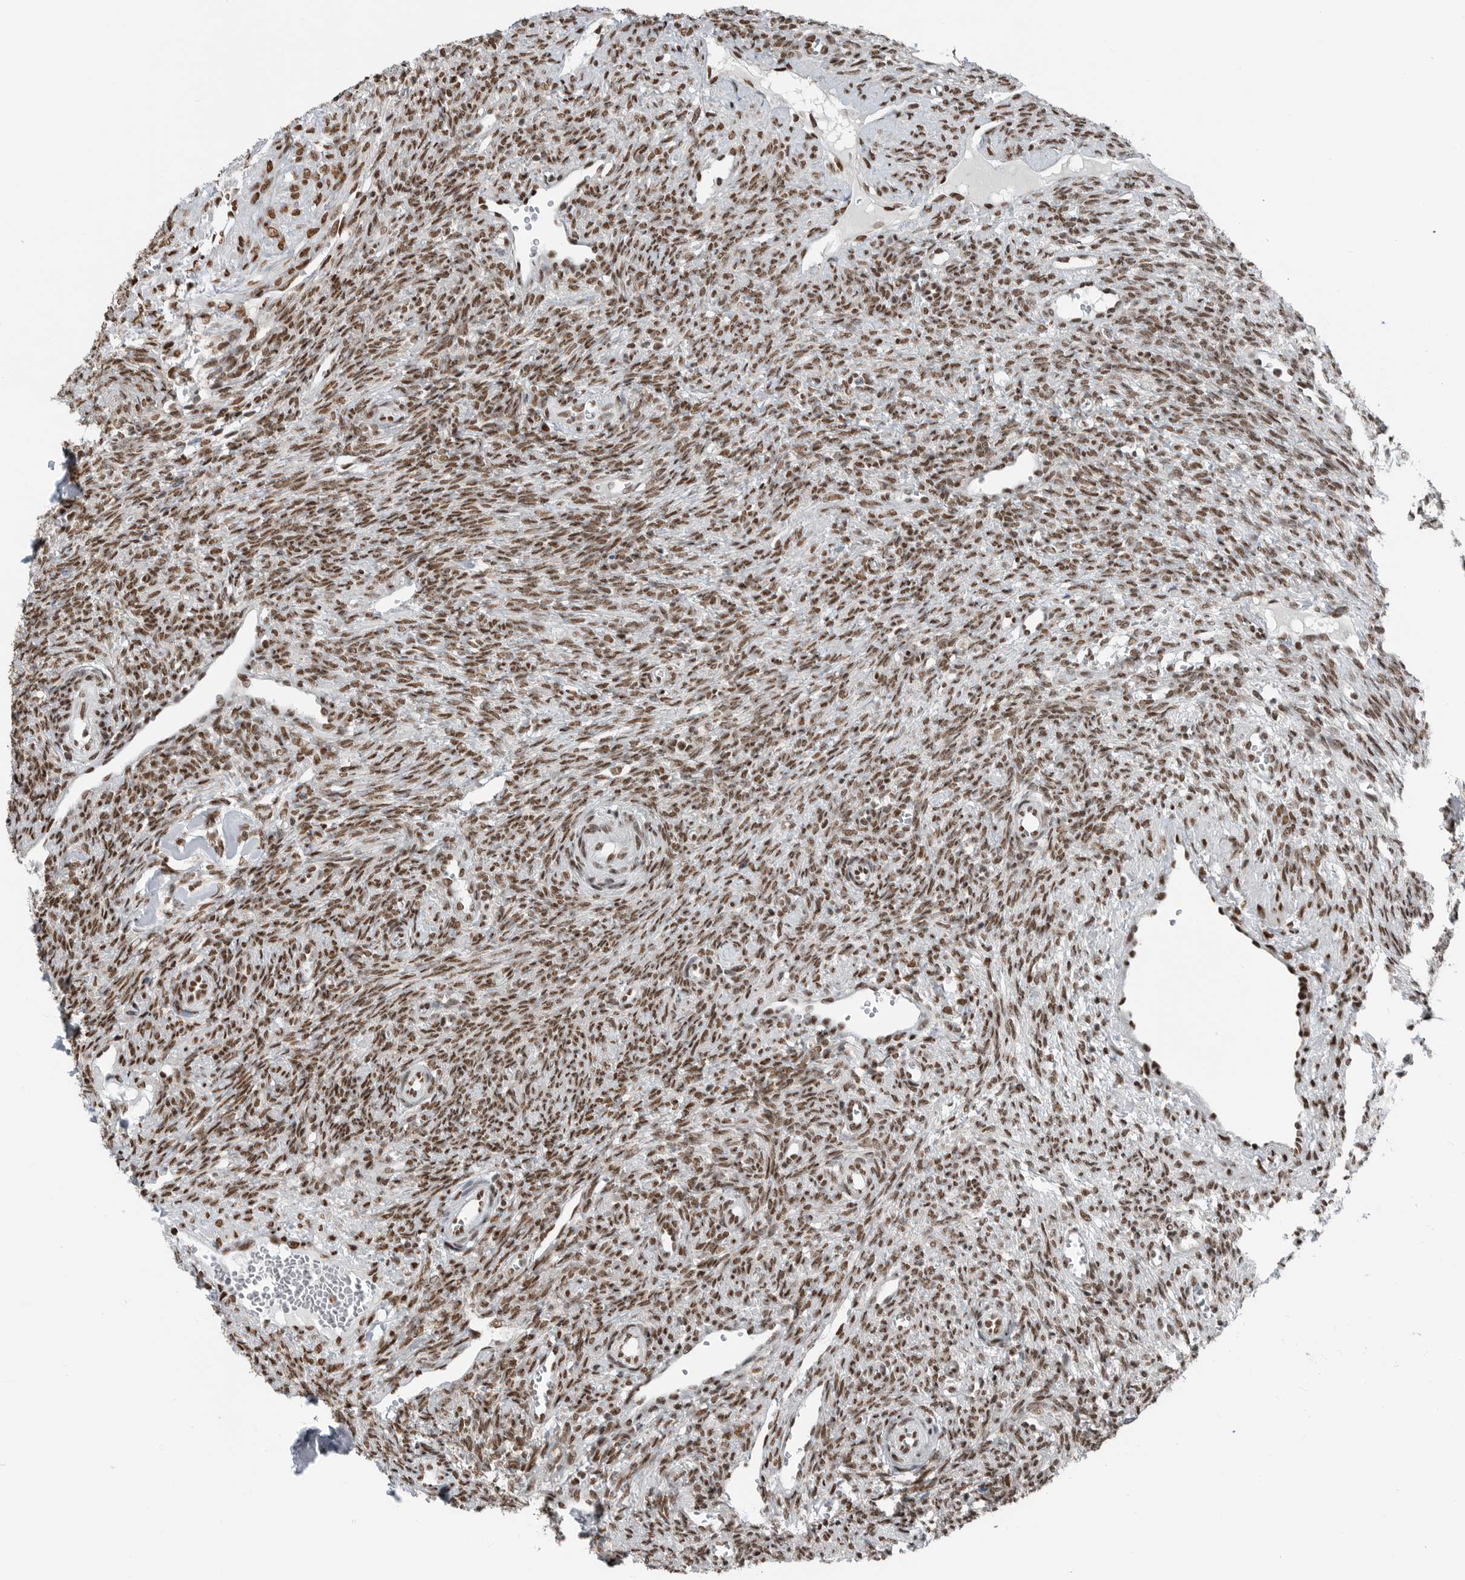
{"staining": {"intensity": "moderate", "quantity": ">75%", "location": "nuclear"}, "tissue": "ovary", "cell_type": "Ovarian stroma cells", "image_type": "normal", "snomed": [{"axis": "morphology", "description": "Normal tissue, NOS"}, {"axis": "topography", "description": "Ovary"}], "caption": "A micrograph of ovary stained for a protein shows moderate nuclear brown staining in ovarian stroma cells. (Brightfield microscopy of DAB IHC at high magnification).", "gene": "BLZF1", "patient": {"sex": "female", "age": 41}}